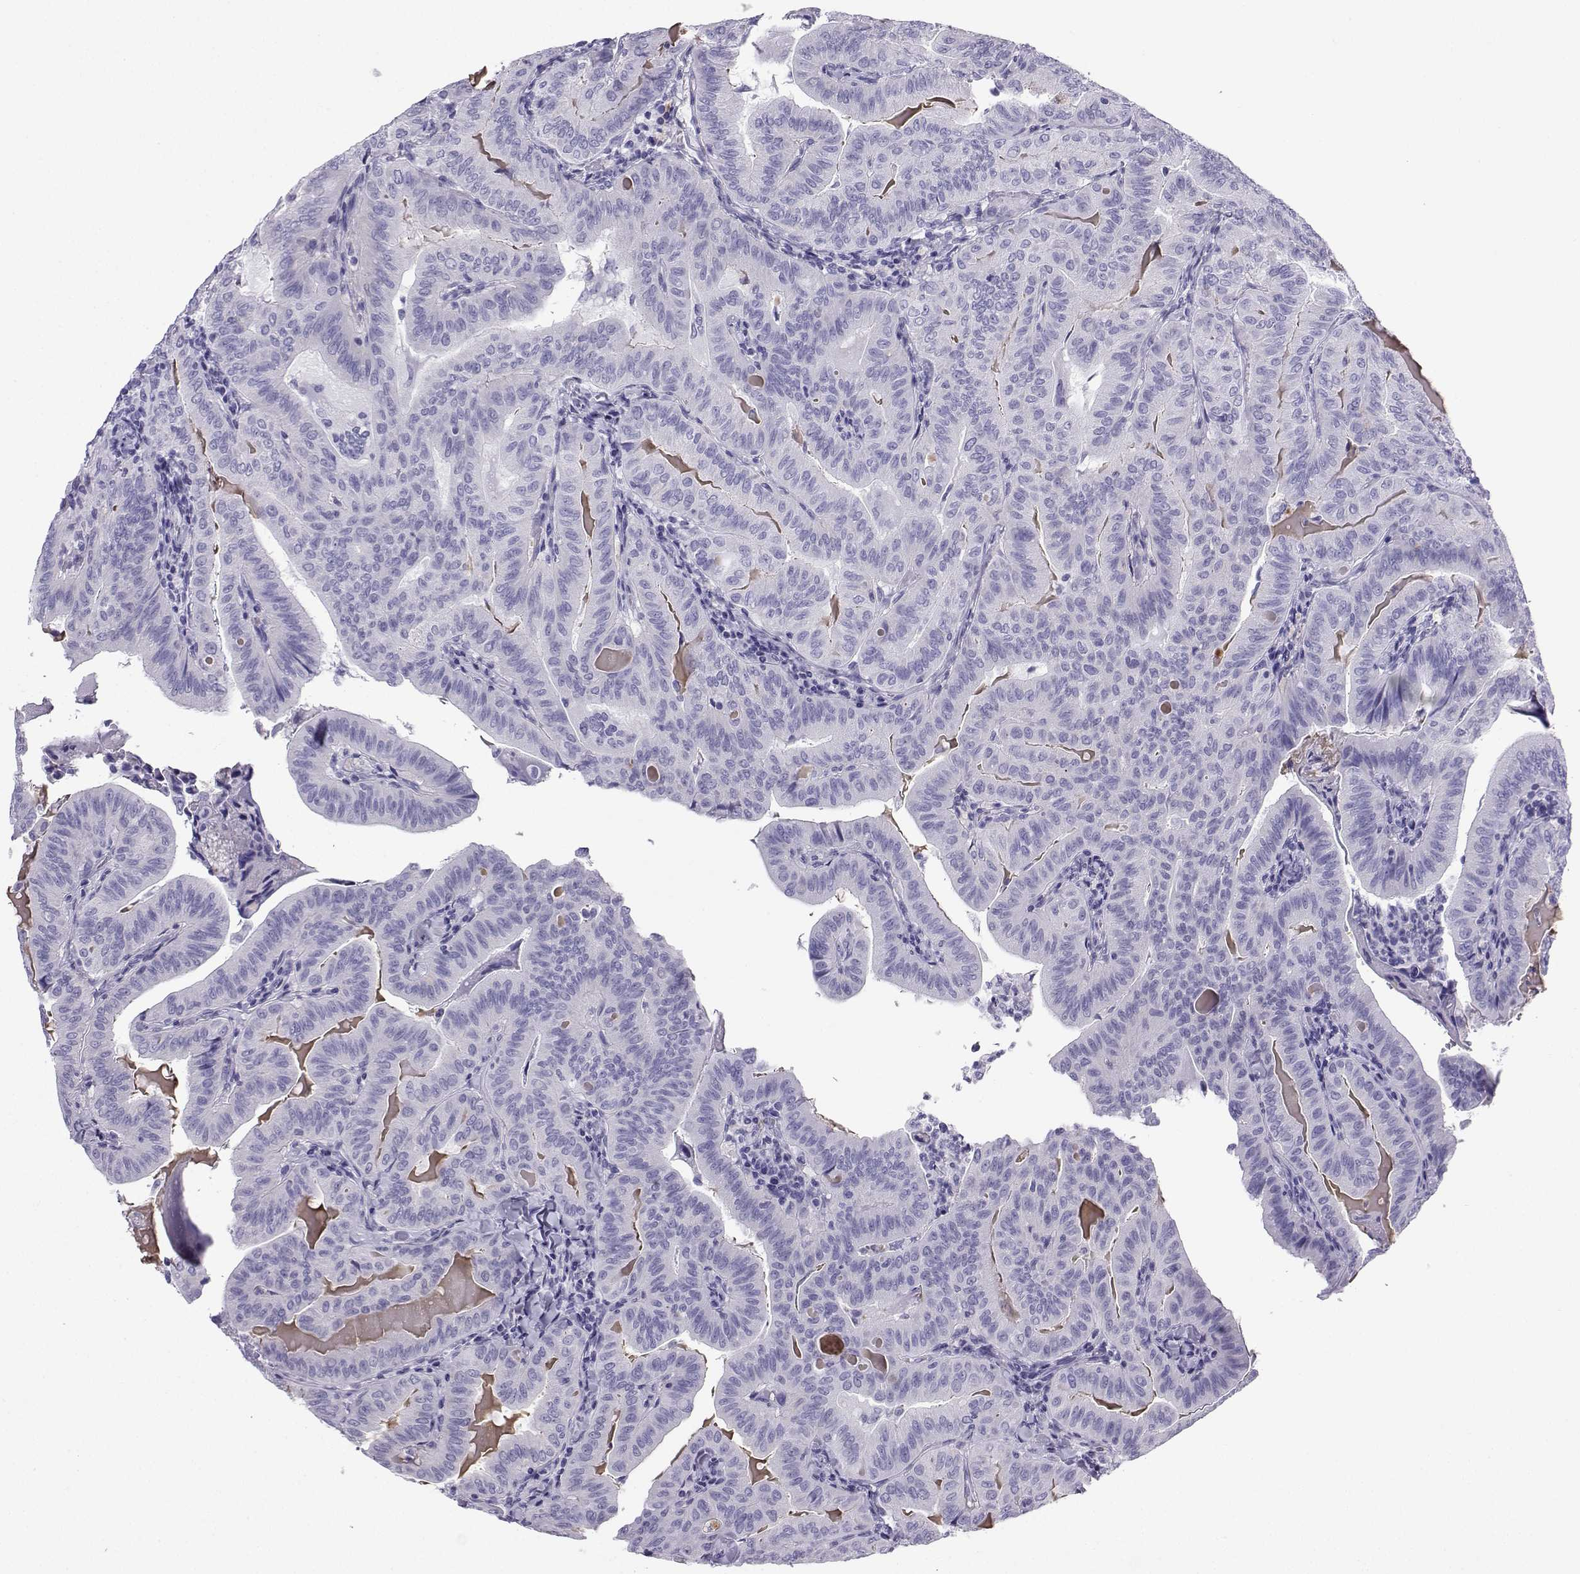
{"staining": {"intensity": "negative", "quantity": "none", "location": "none"}, "tissue": "thyroid cancer", "cell_type": "Tumor cells", "image_type": "cancer", "snomed": [{"axis": "morphology", "description": "Papillary adenocarcinoma, NOS"}, {"axis": "topography", "description": "Thyroid gland"}], "caption": "Histopathology image shows no protein expression in tumor cells of thyroid papillary adenocarcinoma tissue. (DAB (3,3'-diaminobenzidine) IHC visualized using brightfield microscopy, high magnification).", "gene": "SLC18A2", "patient": {"sex": "female", "age": 68}}